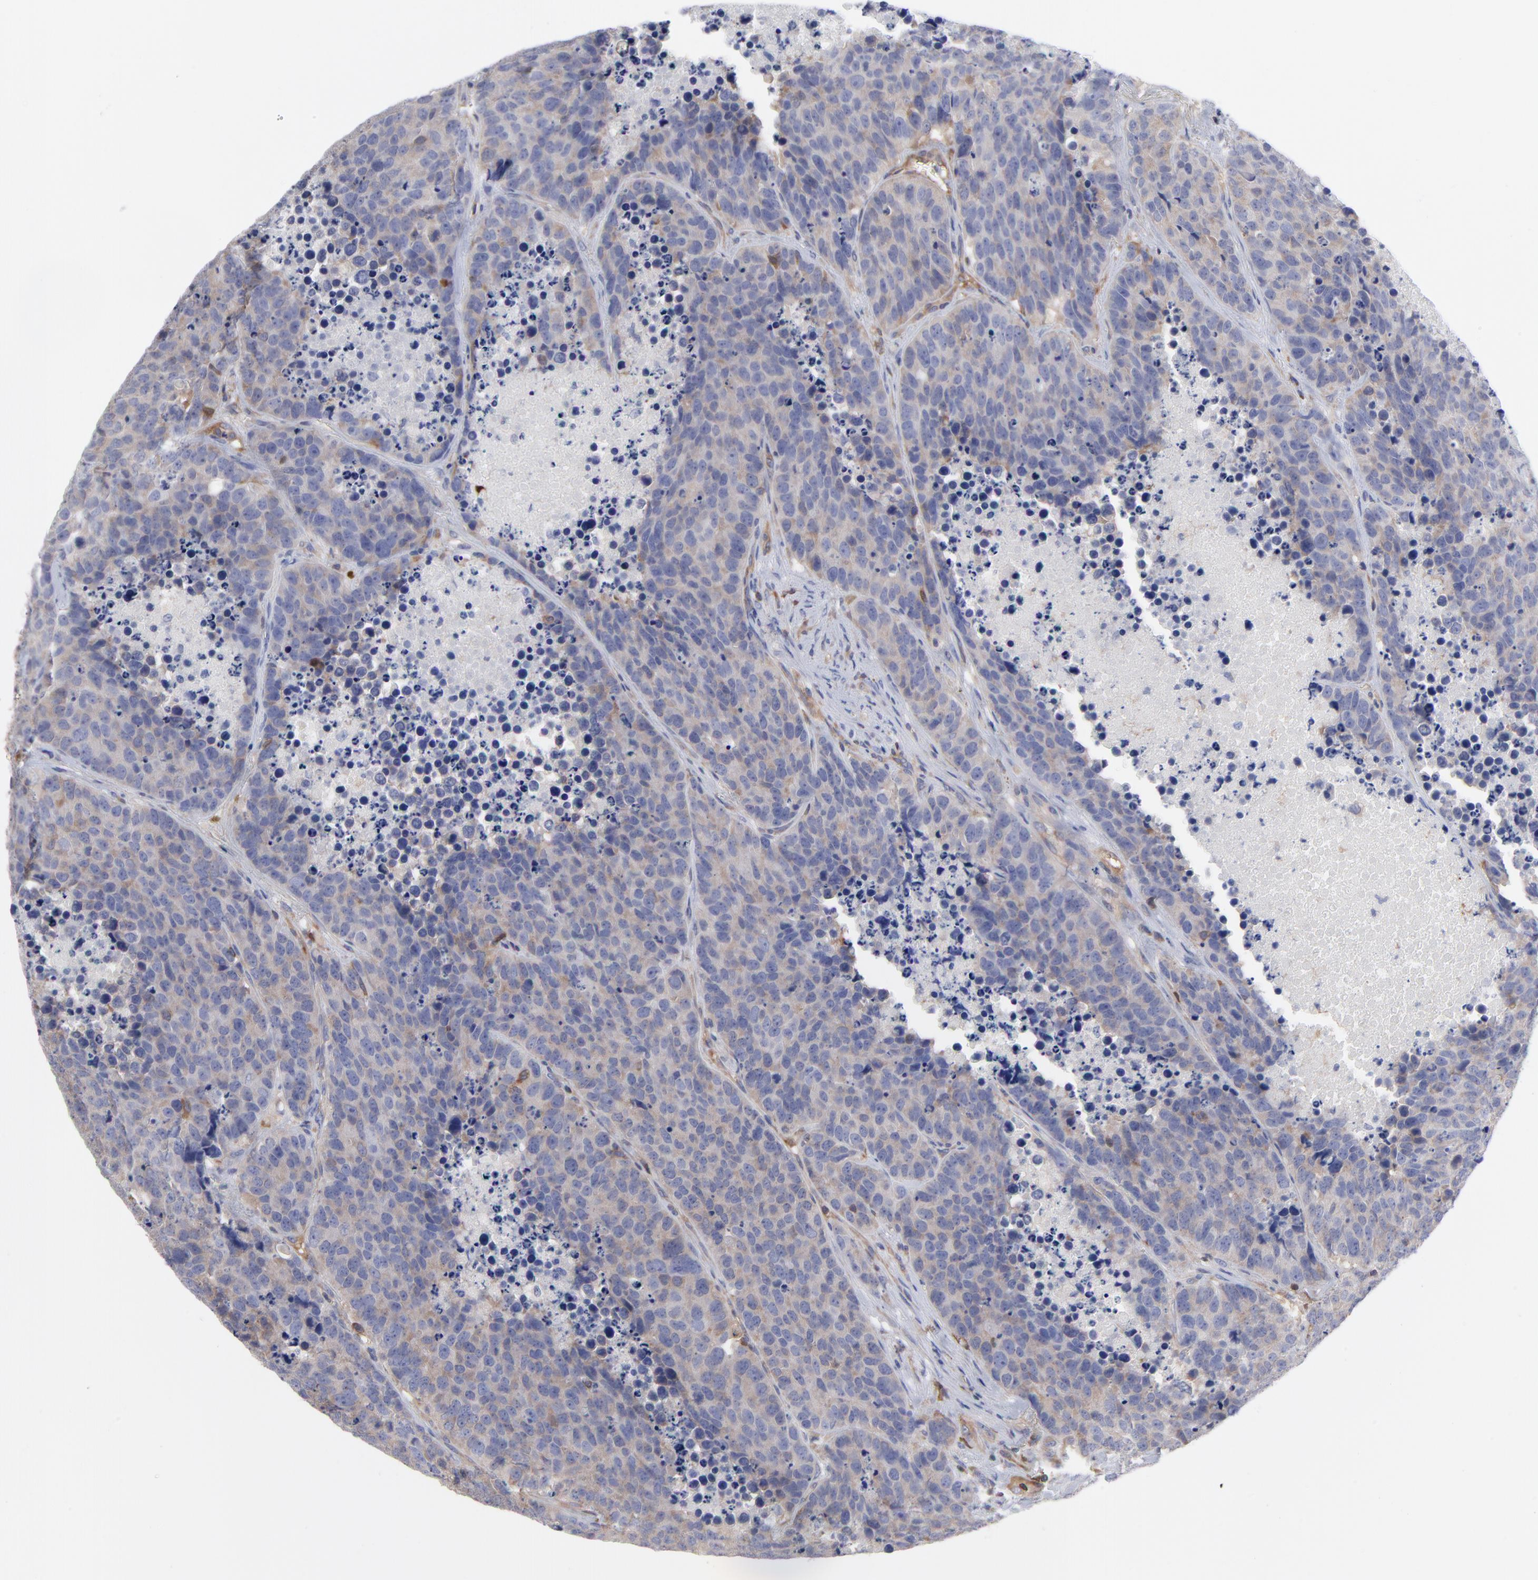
{"staining": {"intensity": "weak", "quantity": "25%-75%", "location": "cytoplasmic/membranous"}, "tissue": "carcinoid", "cell_type": "Tumor cells", "image_type": "cancer", "snomed": [{"axis": "morphology", "description": "Carcinoid, malignant, NOS"}, {"axis": "topography", "description": "Lung"}], "caption": "Immunohistochemistry photomicrograph of neoplastic tissue: human malignant carcinoid stained using immunohistochemistry displays low levels of weak protein expression localized specifically in the cytoplasmic/membranous of tumor cells, appearing as a cytoplasmic/membranous brown color.", "gene": "NFKBIA", "patient": {"sex": "male", "age": 60}}